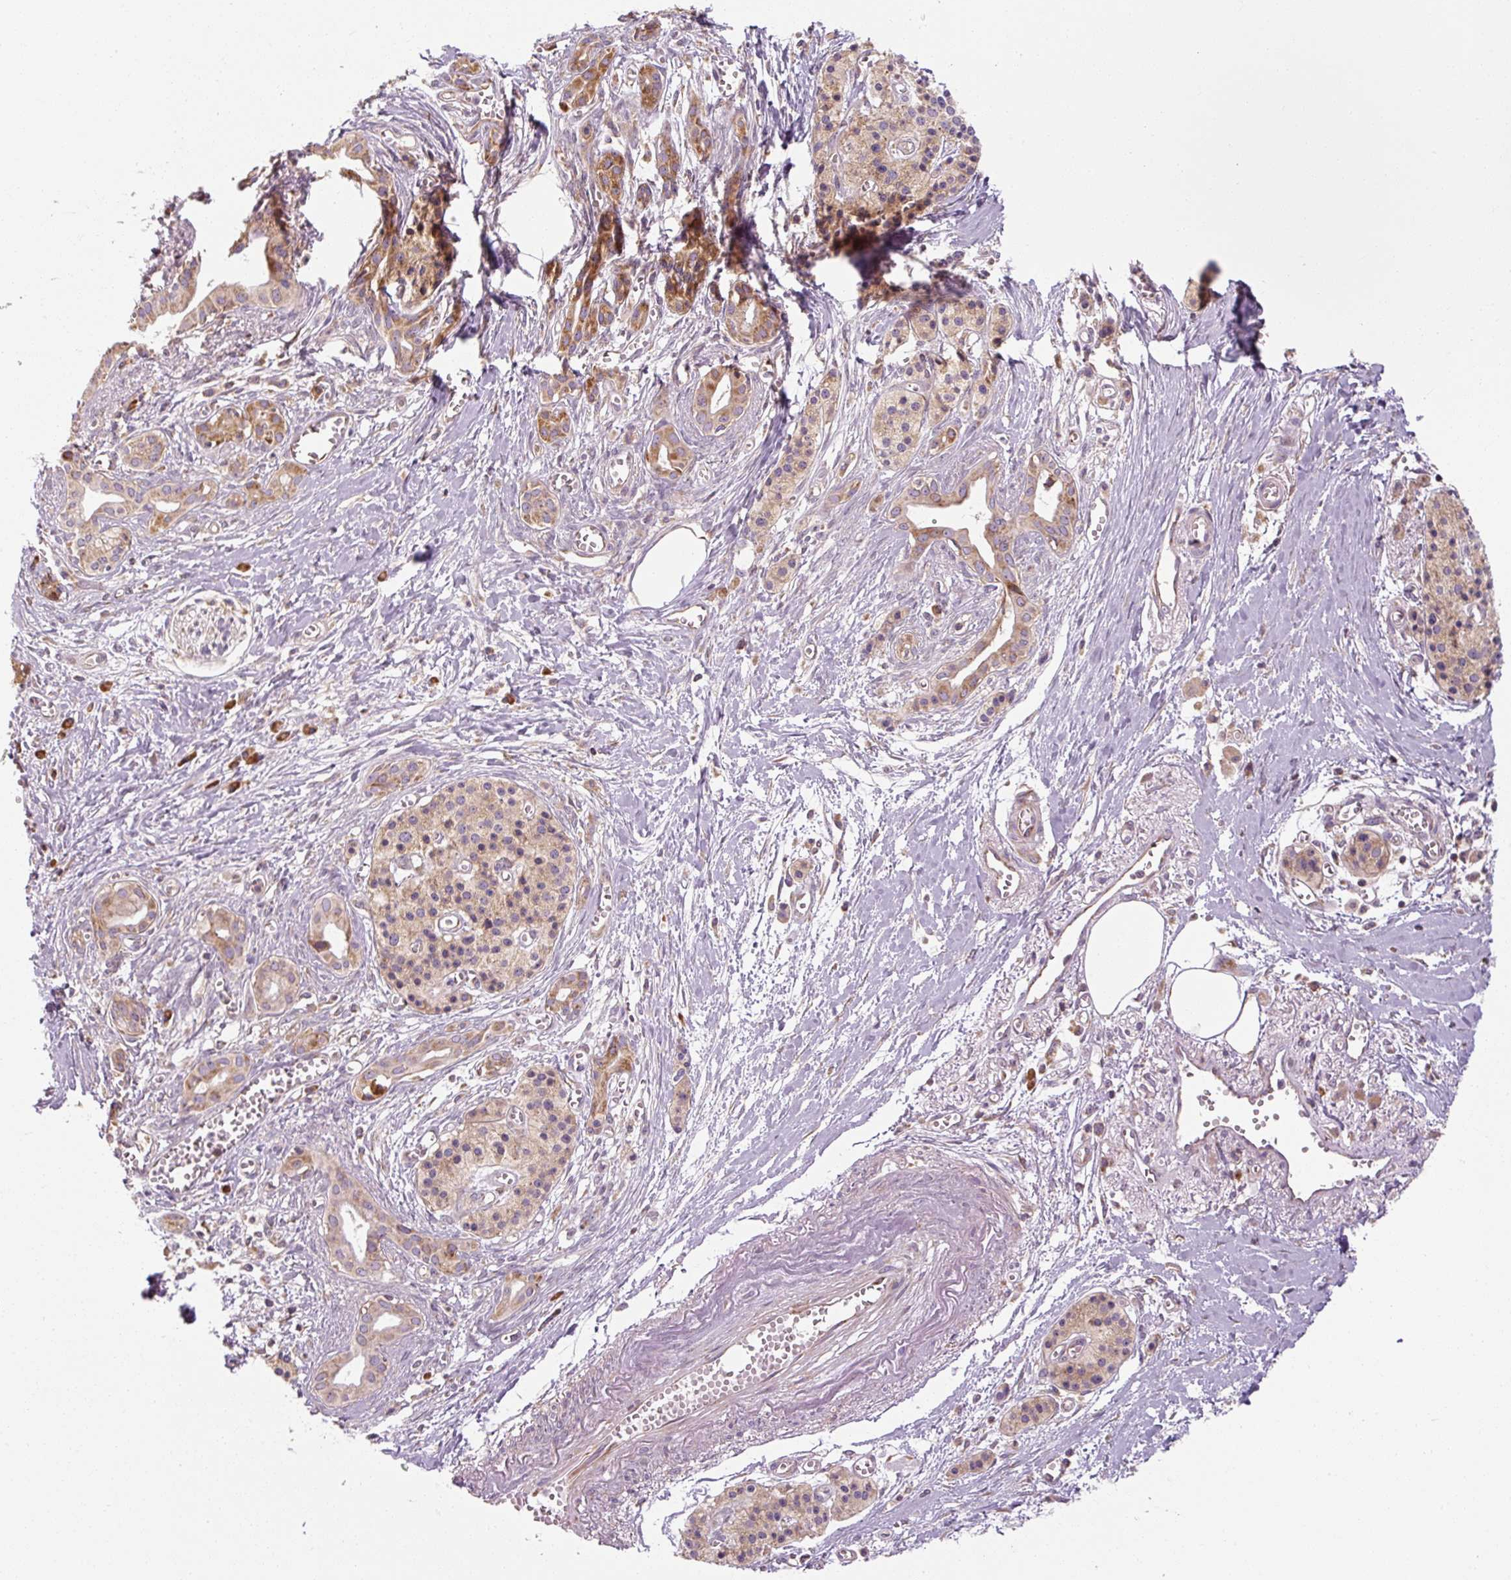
{"staining": {"intensity": "moderate", "quantity": ">75%", "location": "cytoplasmic/membranous"}, "tissue": "pancreatic cancer", "cell_type": "Tumor cells", "image_type": "cancer", "snomed": [{"axis": "morphology", "description": "Adenocarcinoma, NOS"}, {"axis": "topography", "description": "Pancreas"}], "caption": "This photomicrograph demonstrates immunohistochemistry (IHC) staining of human pancreatic cancer, with medium moderate cytoplasmic/membranous staining in approximately >75% of tumor cells.", "gene": "PRSS48", "patient": {"sex": "male", "age": 71}}